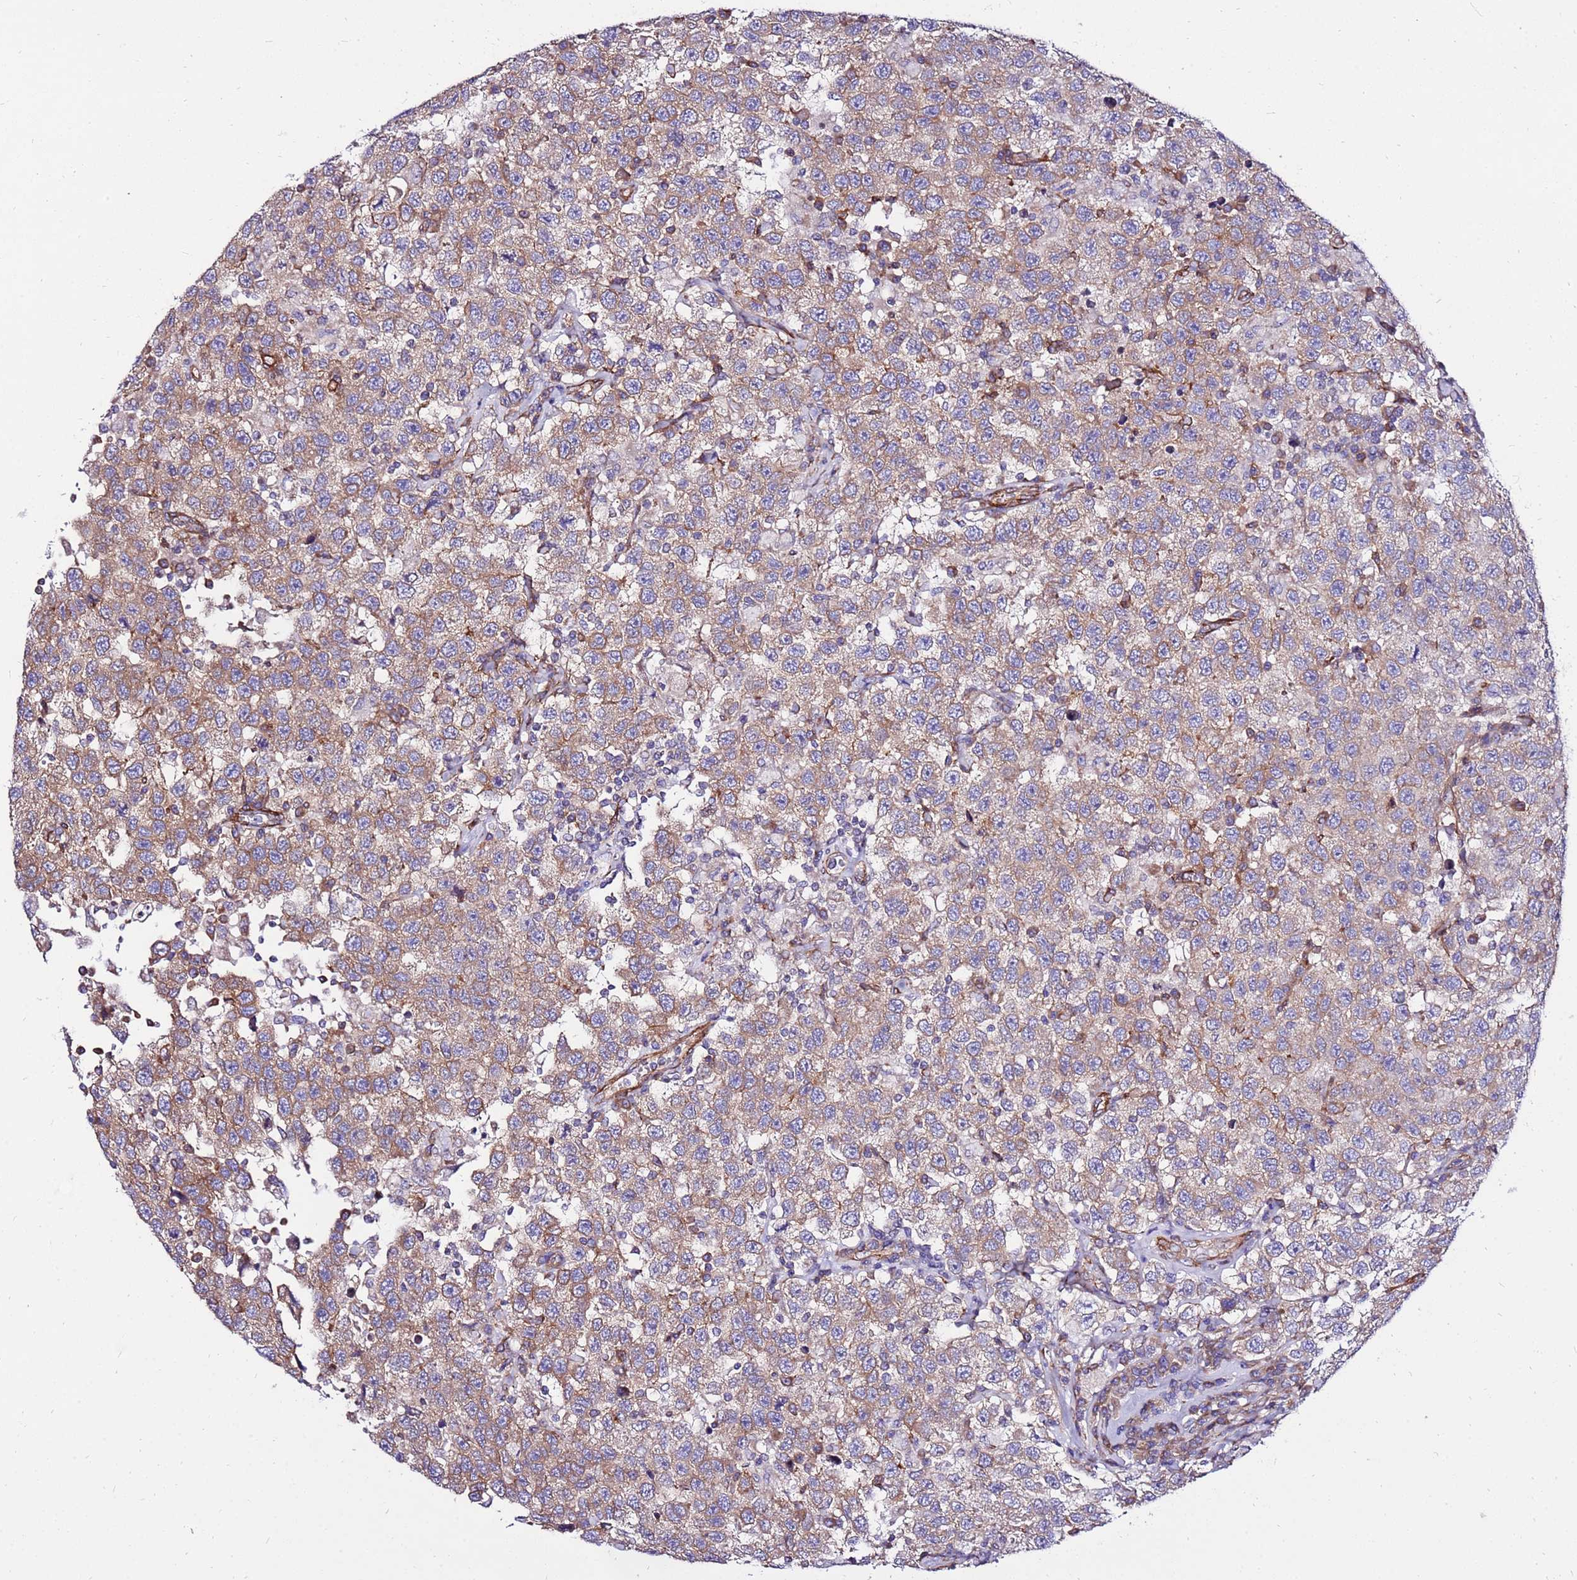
{"staining": {"intensity": "moderate", "quantity": ">75%", "location": "cytoplasmic/membranous"}, "tissue": "testis cancer", "cell_type": "Tumor cells", "image_type": "cancer", "snomed": [{"axis": "morphology", "description": "Seminoma, NOS"}, {"axis": "topography", "description": "Testis"}], "caption": "Immunohistochemistry (IHC) photomicrograph of human seminoma (testis) stained for a protein (brown), which exhibits medium levels of moderate cytoplasmic/membranous expression in about >75% of tumor cells.", "gene": "EI24", "patient": {"sex": "male", "age": 41}}